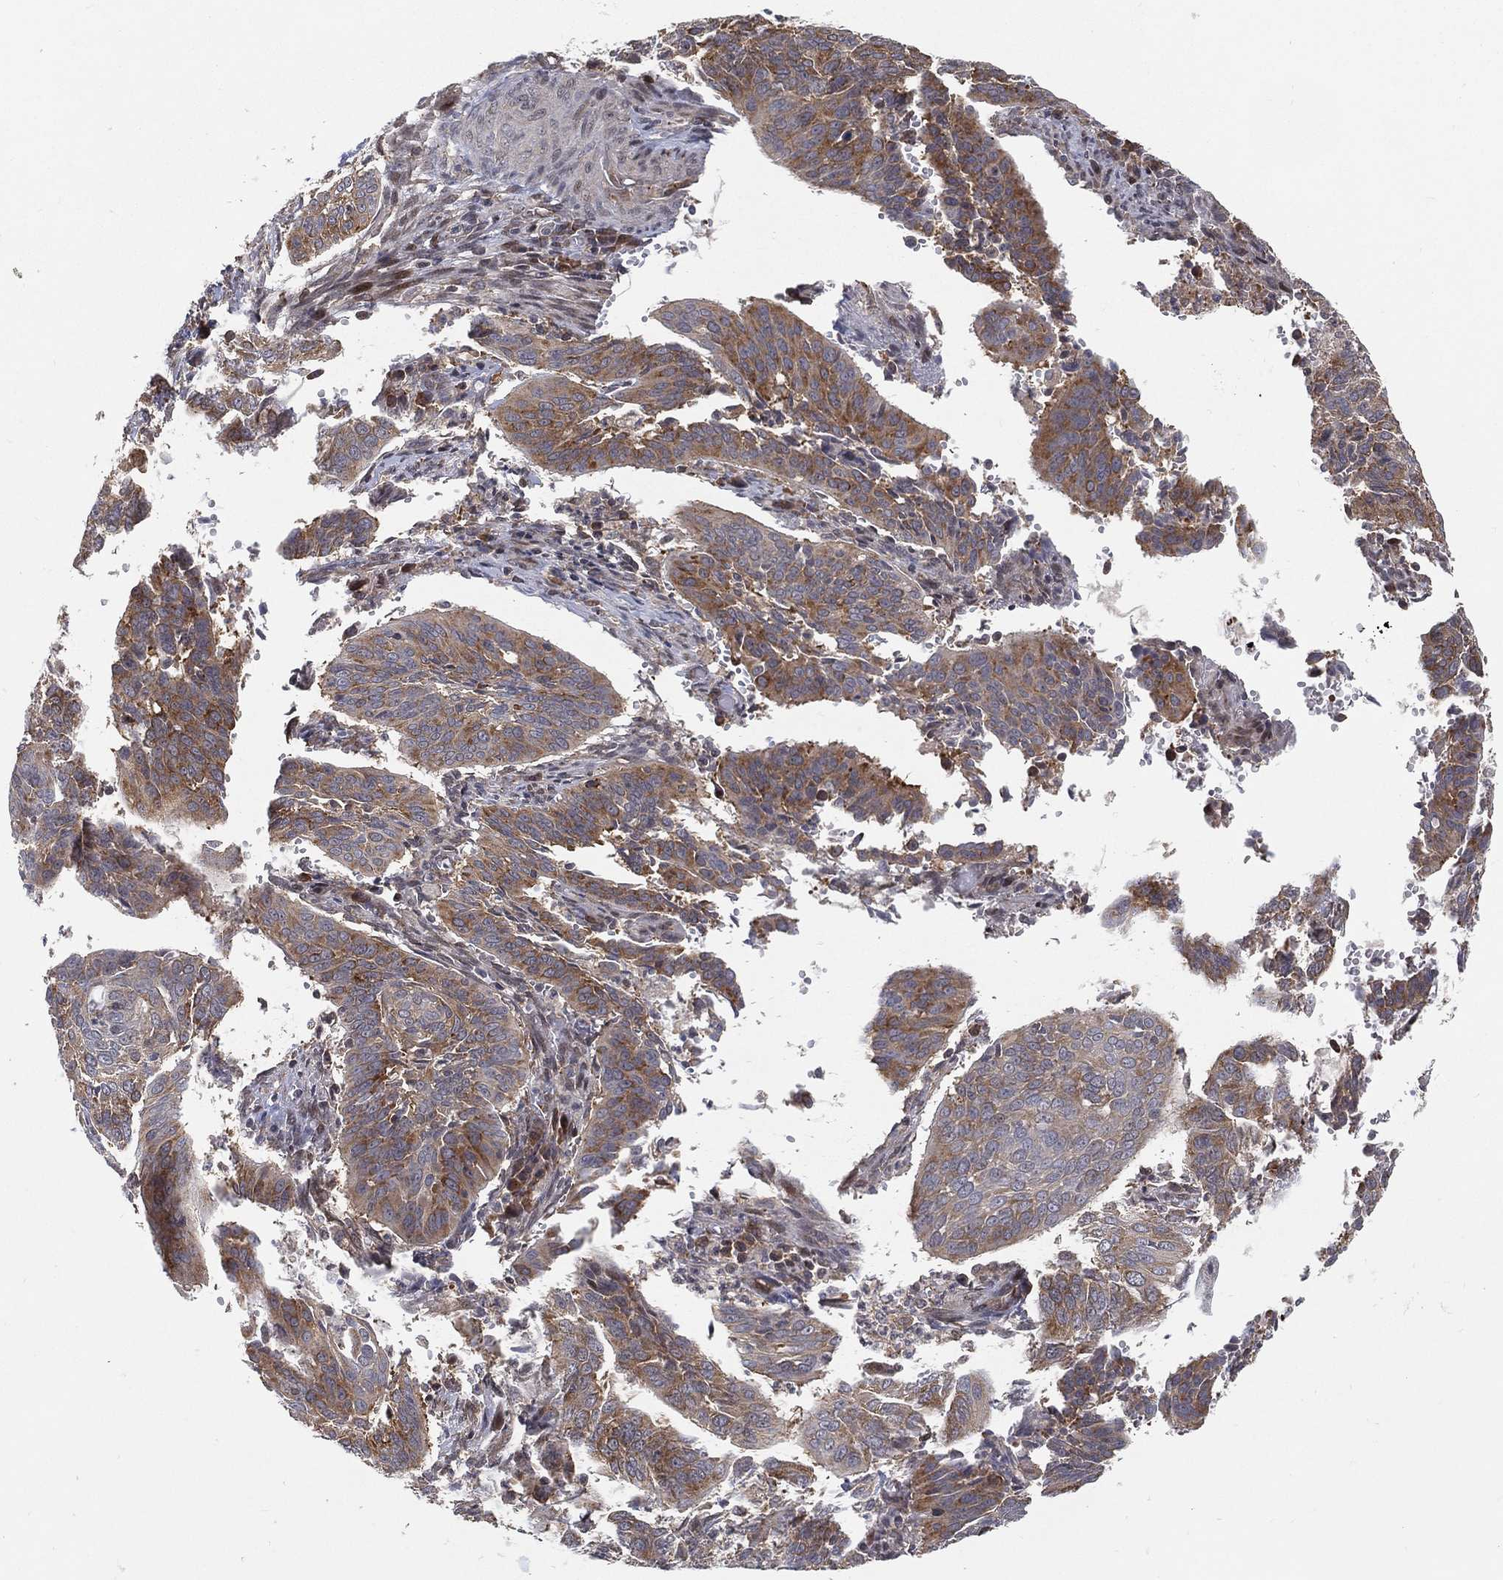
{"staining": {"intensity": "moderate", "quantity": "25%-75%", "location": "cytoplasmic/membranous"}, "tissue": "cervical cancer", "cell_type": "Tumor cells", "image_type": "cancer", "snomed": [{"axis": "morphology", "description": "Normal tissue, NOS"}, {"axis": "morphology", "description": "Squamous cell carcinoma, NOS"}, {"axis": "topography", "description": "Cervix"}], "caption": "Immunohistochemistry (DAB (3,3'-diaminobenzidine)) staining of cervical cancer exhibits moderate cytoplasmic/membranous protein positivity in approximately 25%-75% of tumor cells. The staining was performed using DAB, with brown indicating positive protein expression. Nuclei are stained blue with hematoxylin.", "gene": "TMTC4", "patient": {"sex": "female", "age": 39}}